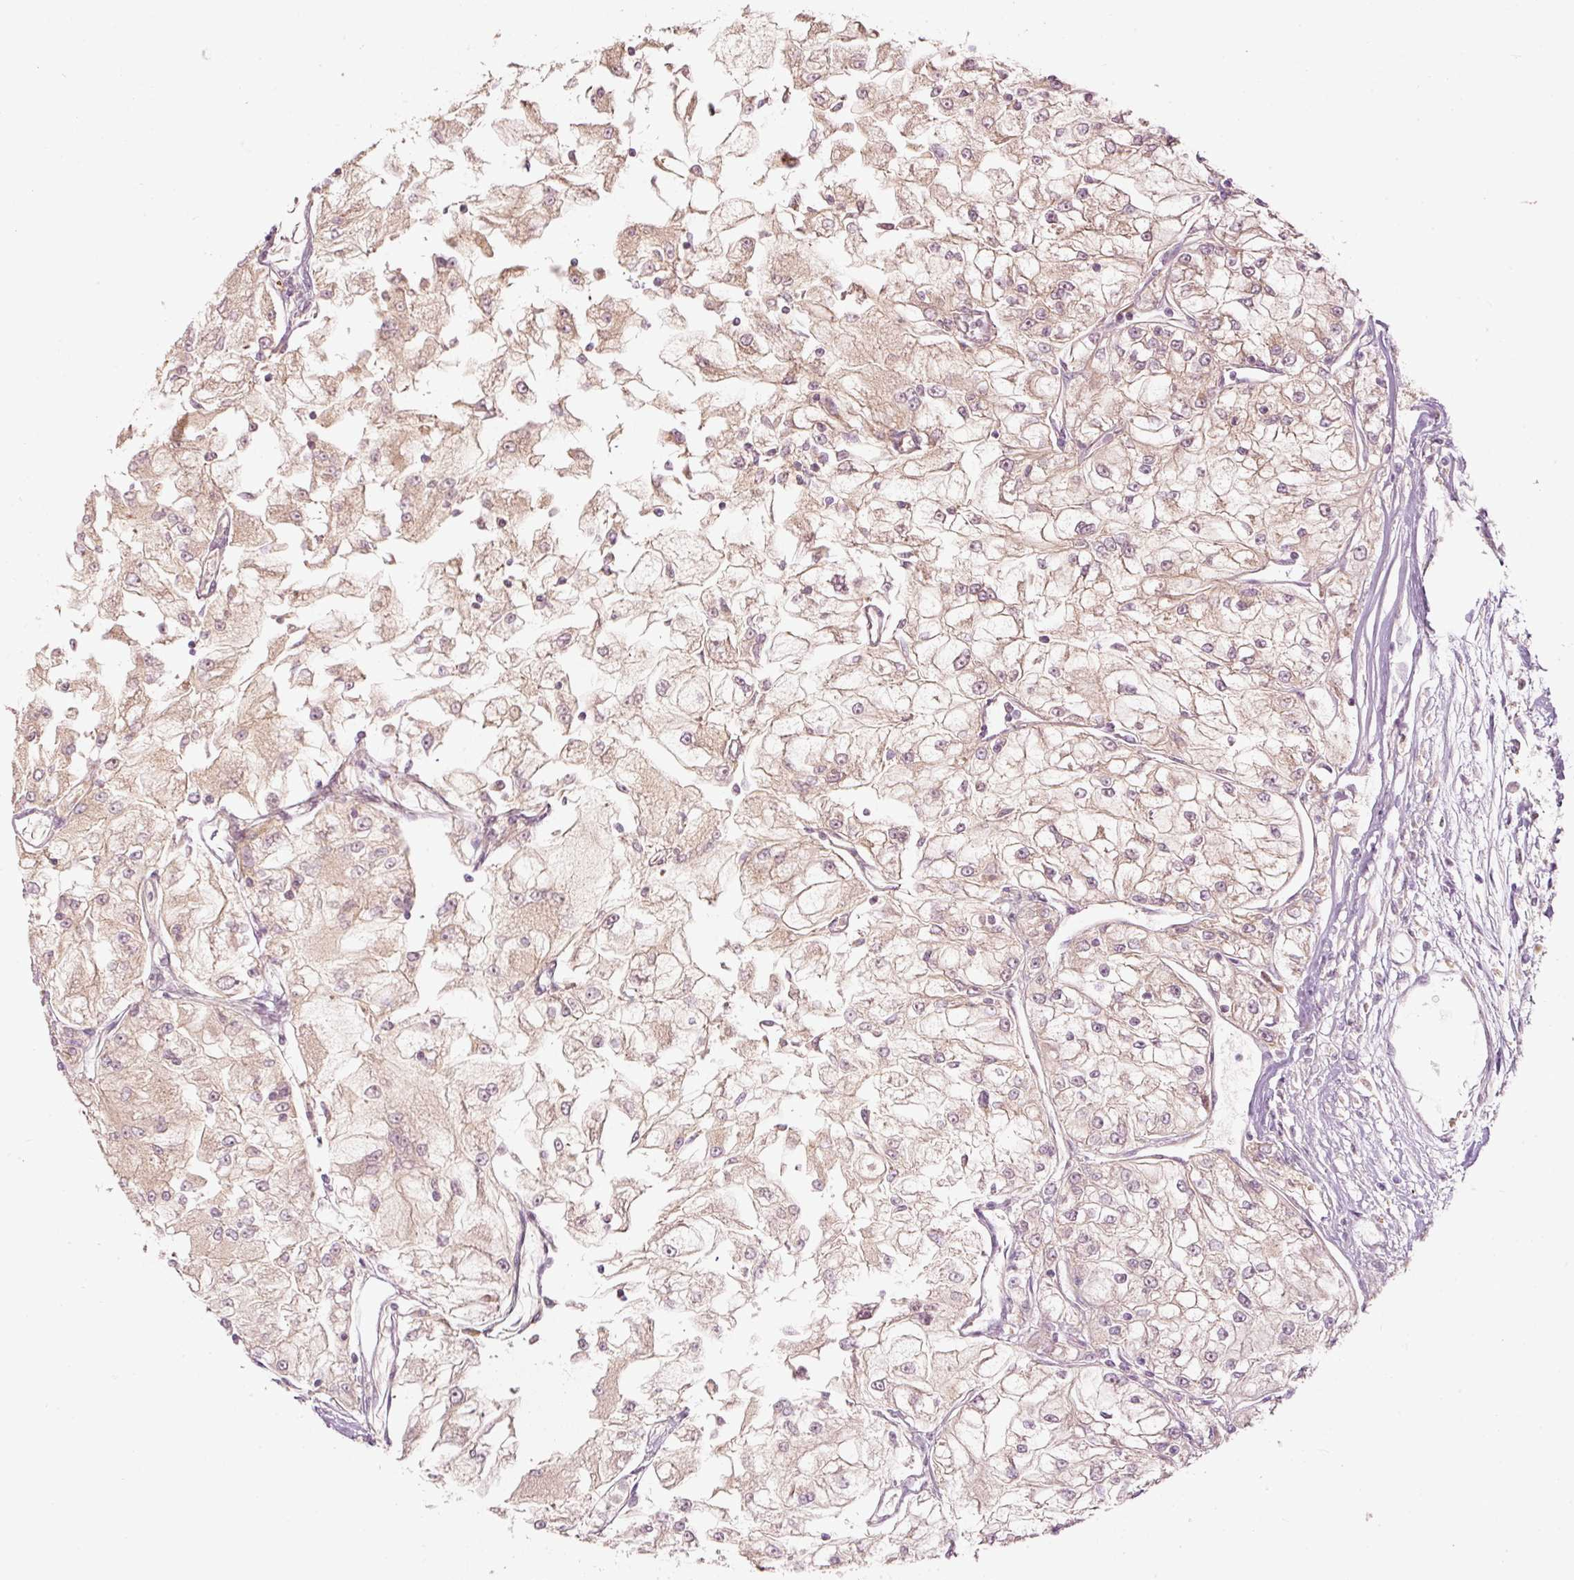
{"staining": {"intensity": "moderate", "quantity": "<25%", "location": "cytoplasmic/membranous"}, "tissue": "renal cancer", "cell_type": "Tumor cells", "image_type": "cancer", "snomed": [{"axis": "morphology", "description": "Adenocarcinoma, NOS"}, {"axis": "topography", "description": "Kidney"}], "caption": "IHC (DAB (3,3'-diaminobenzidine)) staining of human renal cancer (adenocarcinoma) exhibits moderate cytoplasmic/membranous protein staining in about <25% of tumor cells.", "gene": "MAP10", "patient": {"sex": "female", "age": 72}}